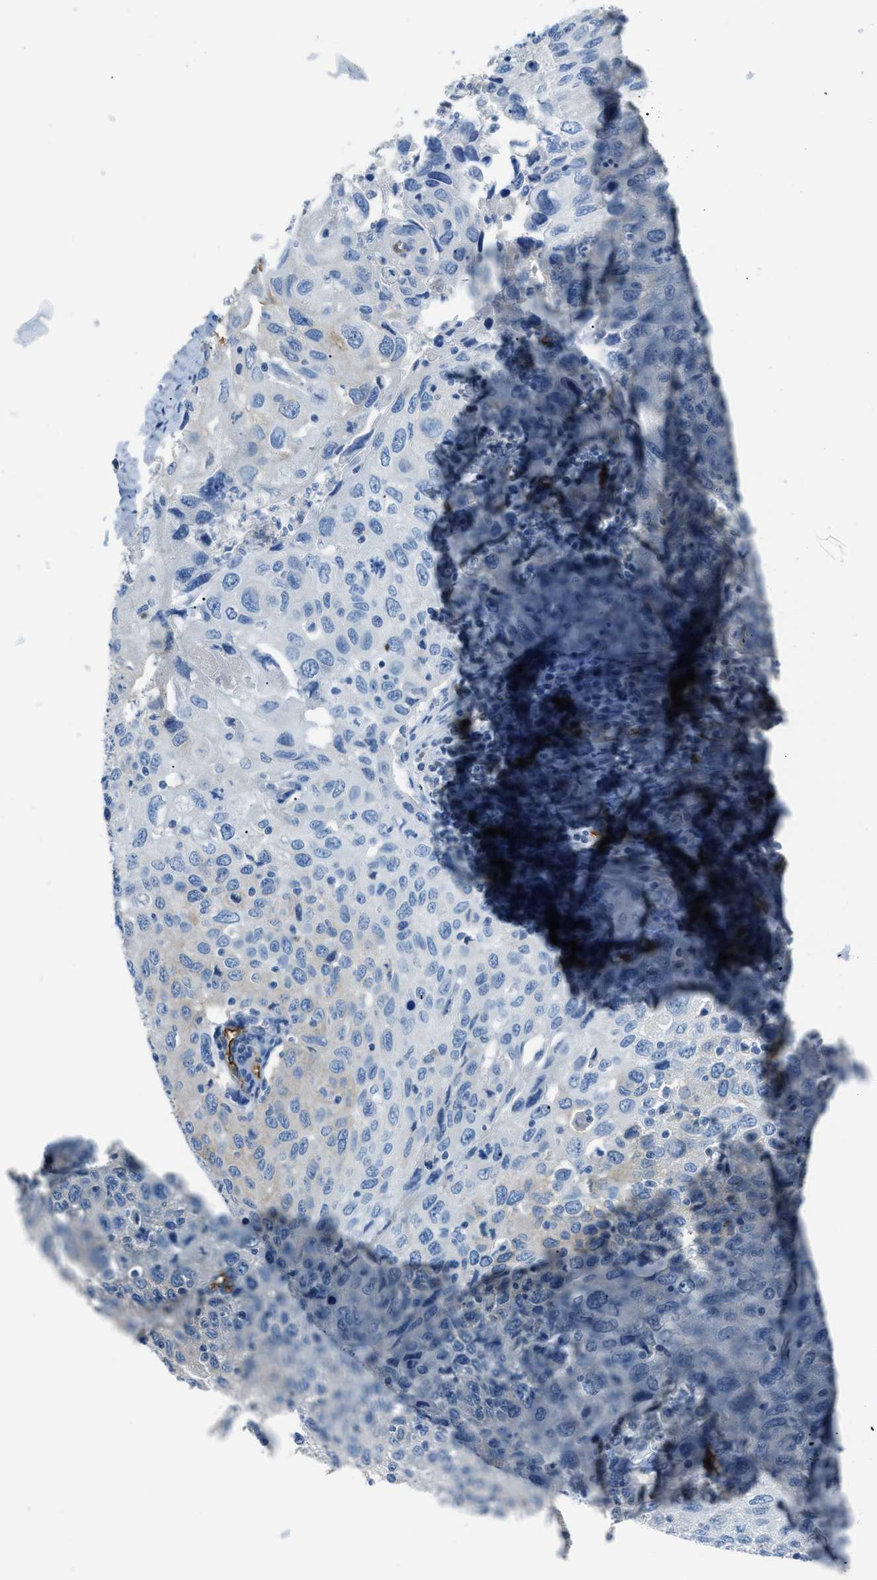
{"staining": {"intensity": "negative", "quantity": "none", "location": "none"}, "tissue": "cervical cancer", "cell_type": "Tumor cells", "image_type": "cancer", "snomed": [{"axis": "morphology", "description": "Squamous cell carcinoma, NOS"}, {"axis": "topography", "description": "Cervix"}], "caption": "High power microscopy image of an immunohistochemistry (IHC) micrograph of squamous cell carcinoma (cervical), revealing no significant positivity in tumor cells.", "gene": "SLC22A15", "patient": {"sex": "female", "age": 53}}